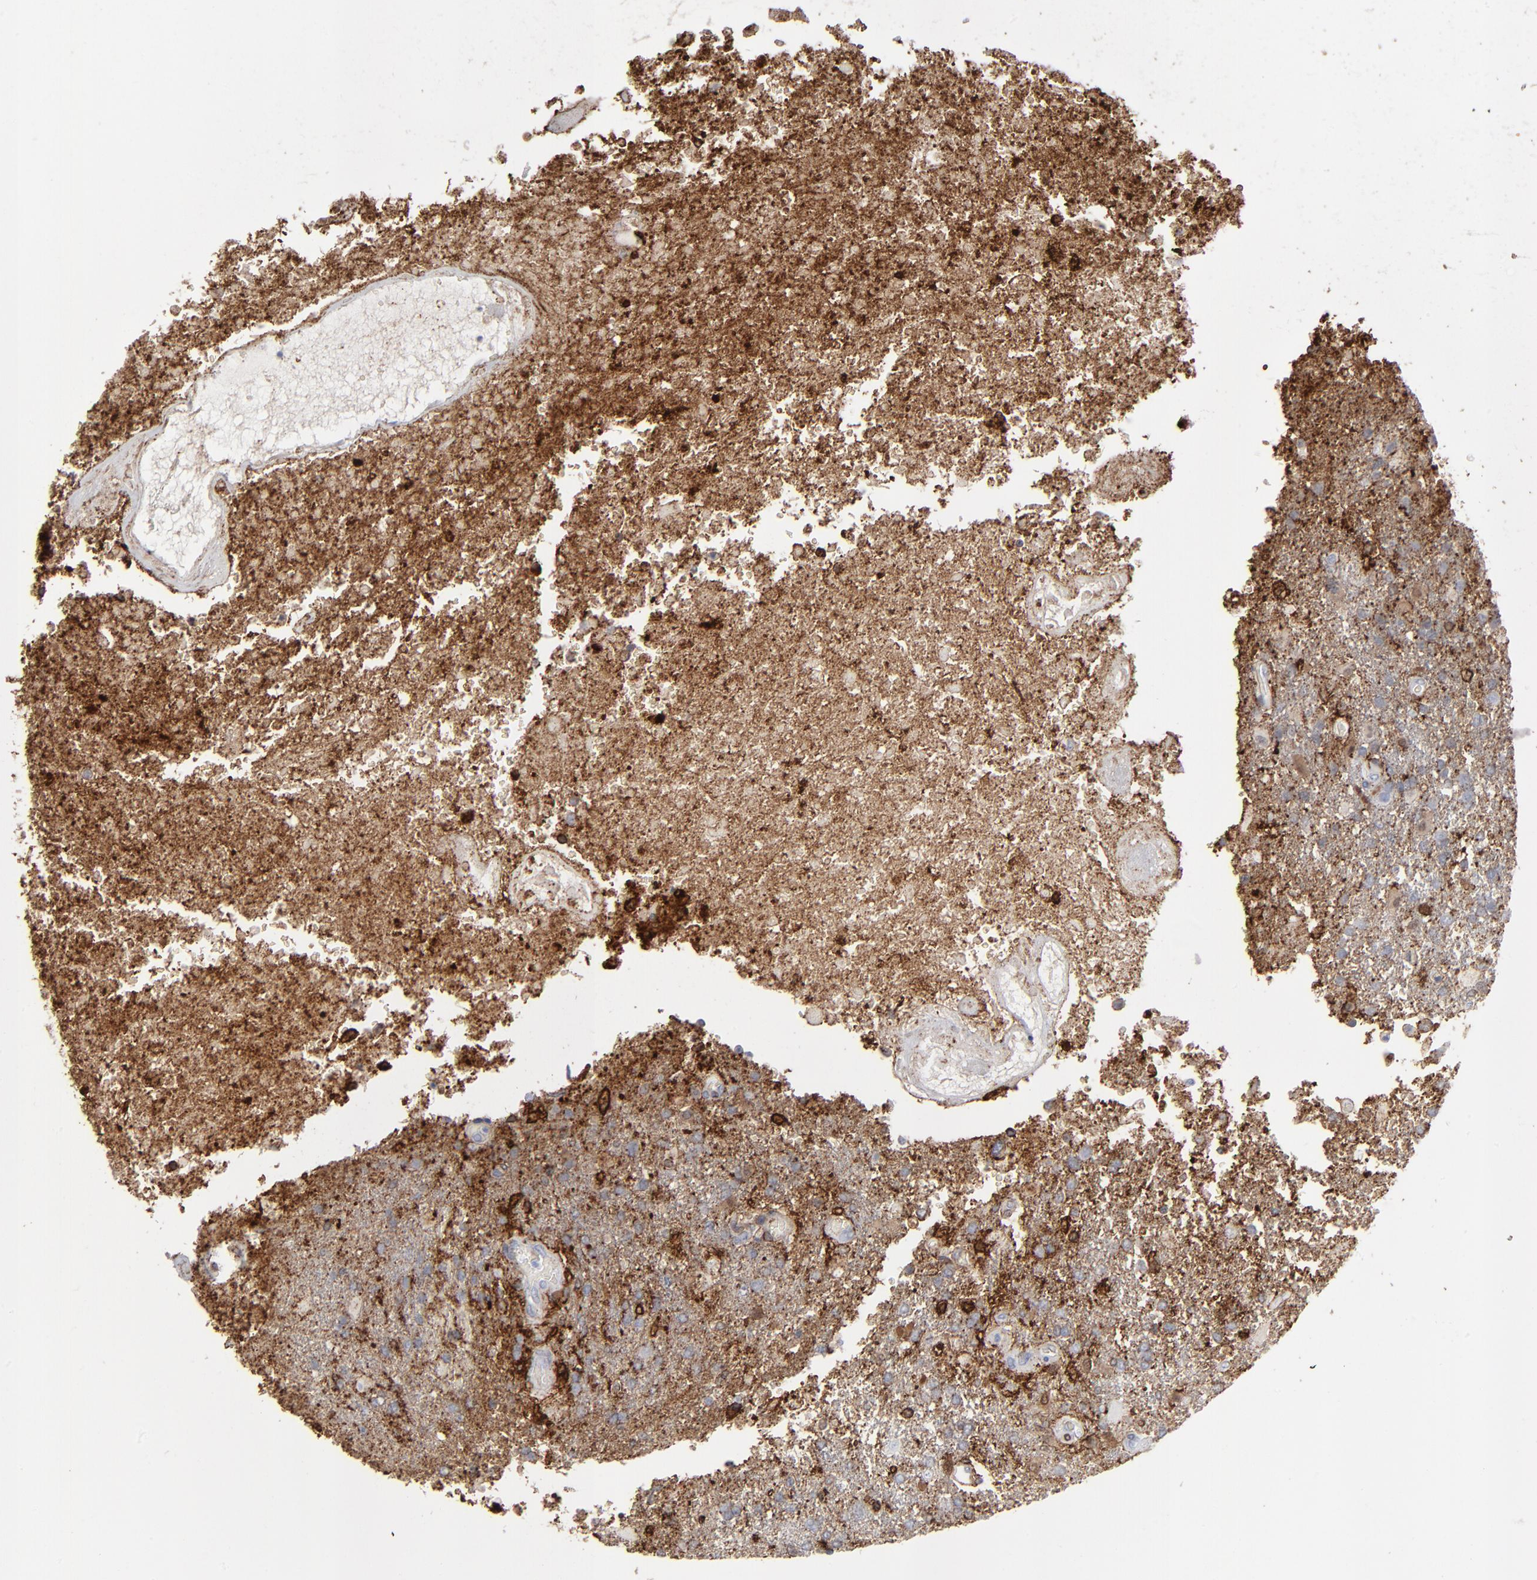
{"staining": {"intensity": "moderate", "quantity": ">75%", "location": "cytoplasmic/membranous"}, "tissue": "glioma", "cell_type": "Tumor cells", "image_type": "cancer", "snomed": [{"axis": "morphology", "description": "Glioma, malignant, High grade"}, {"axis": "topography", "description": "Cerebral cortex"}], "caption": "Immunohistochemistry (IHC) histopathology image of neoplastic tissue: malignant glioma (high-grade) stained using immunohistochemistry exhibits medium levels of moderate protein expression localized specifically in the cytoplasmic/membranous of tumor cells, appearing as a cytoplasmic/membranous brown color.", "gene": "ANXA5", "patient": {"sex": "male", "age": 79}}